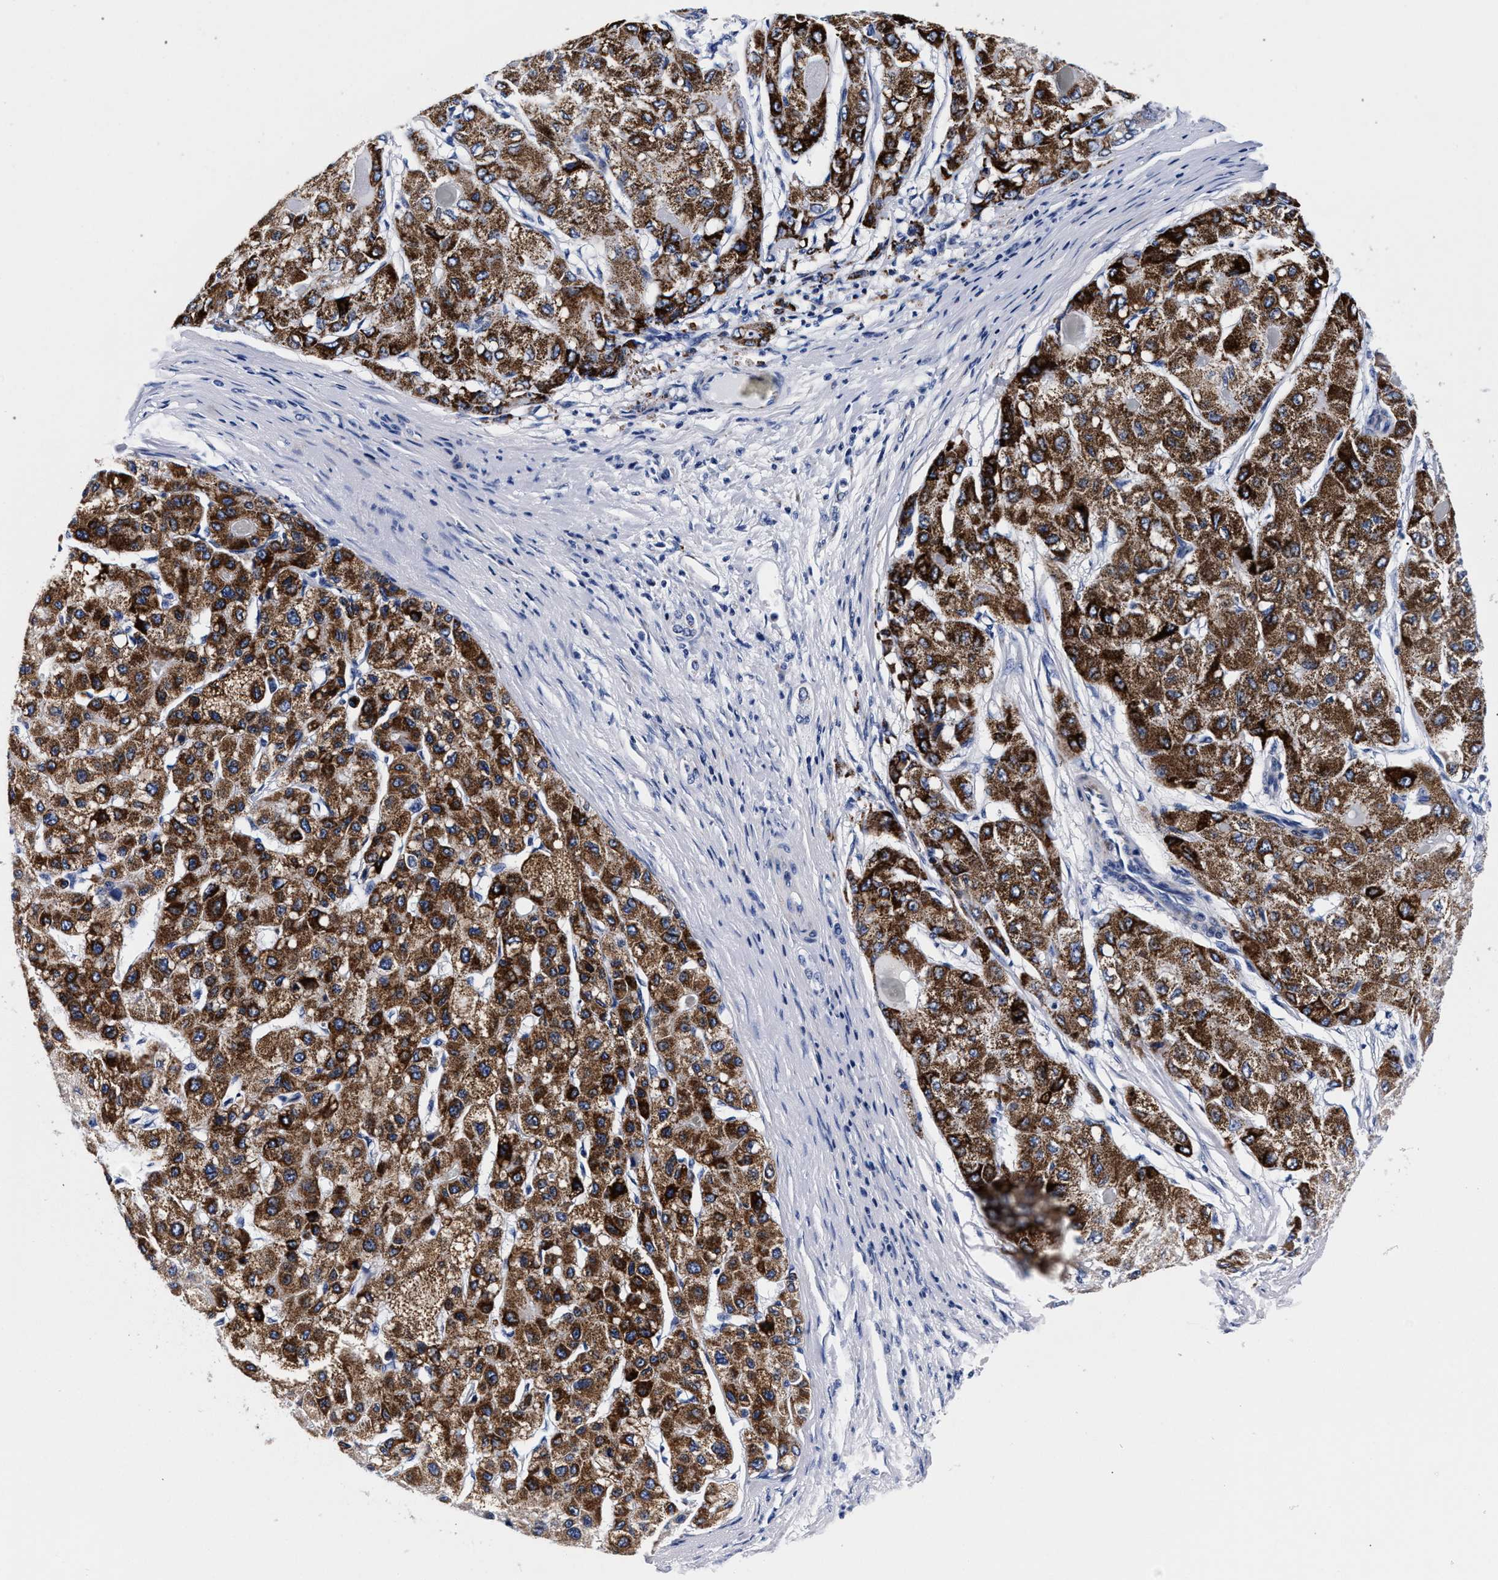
{"staining": {"intensity": "strong", "quantity": ">75%", "location": "cytoplasmic/membranous"}, "tissue": "liver cancer", "cell_type": "Tumor cells", "image_type": "cancer", "snomed": [{"axis": "morphology", "description": "Carcinoma, Hepatocellular, NOS"}, {"axis": "topography", "description": "Liver"}], "caption": "This histopathology image reveals IHC staining of liver cancer (hepatocellular carcinoma), with high strong cytoplasmic/membranous expression in about >75% of tumor cells.", "gene": "RAB3B", "patient": {"sex": "male", "age": 80}}